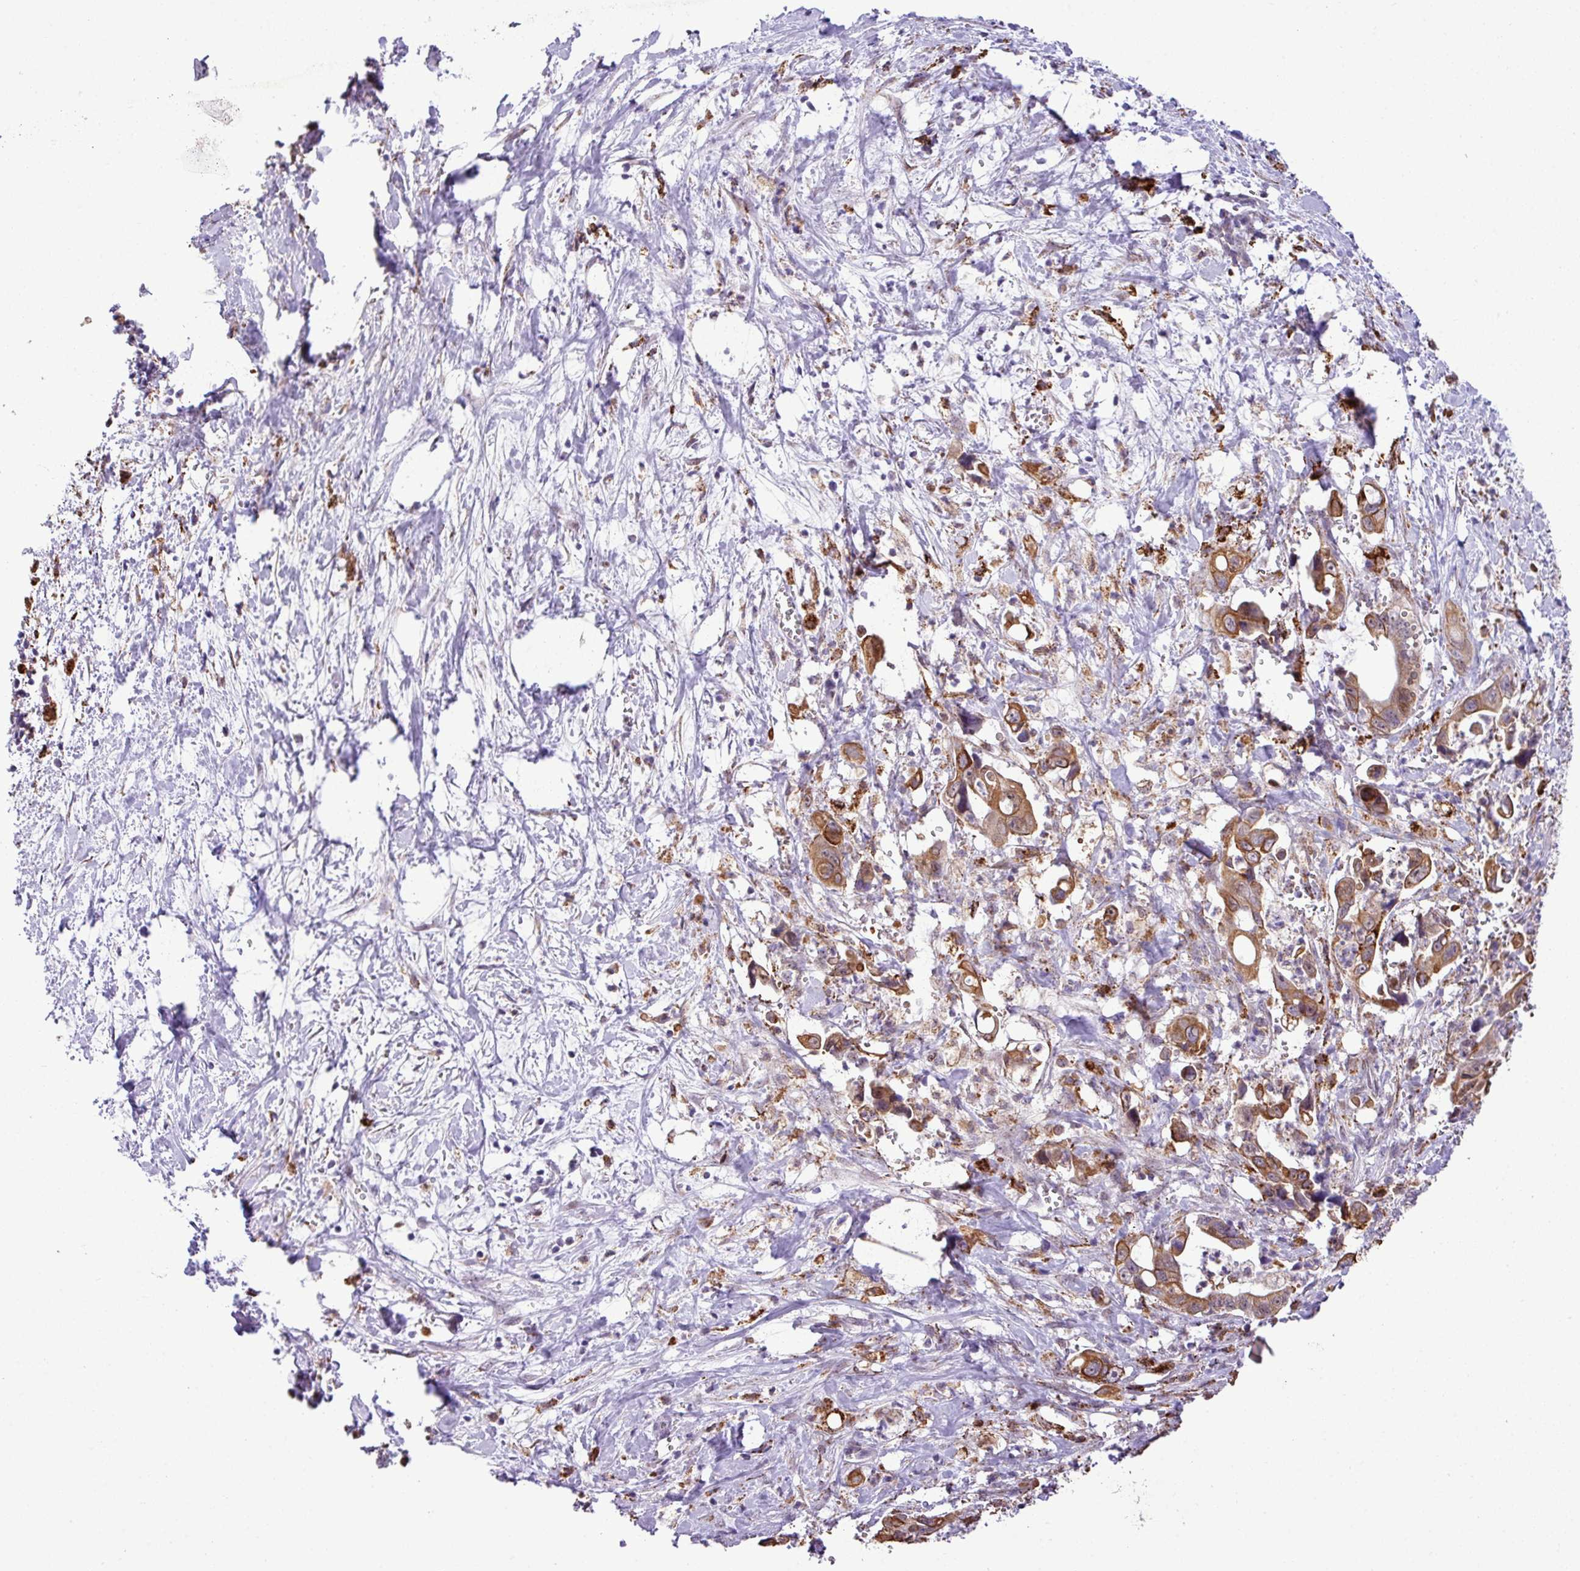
{"staining": {"intensity": "moderate", "quantity": ">75%", "location": "cytoplasmic/membranous"}, "tissue": "pancreatic cancer", "cell_type": "Tumor cells", "image_type": "cancer", "snomed": [{"axis": "morphology", "description": "Adenocarcinoma, NOS"}, {"axis": "topography", "description": "Pancreas"}], "caption": "Immunohistochemical staining of human pancreatic cancer displays moderate cytoplasmic/membranous protein staining in about >75% of tumor cells.", "gene": "SGPP1", "patient": {"sex": "male", "age": 61}}